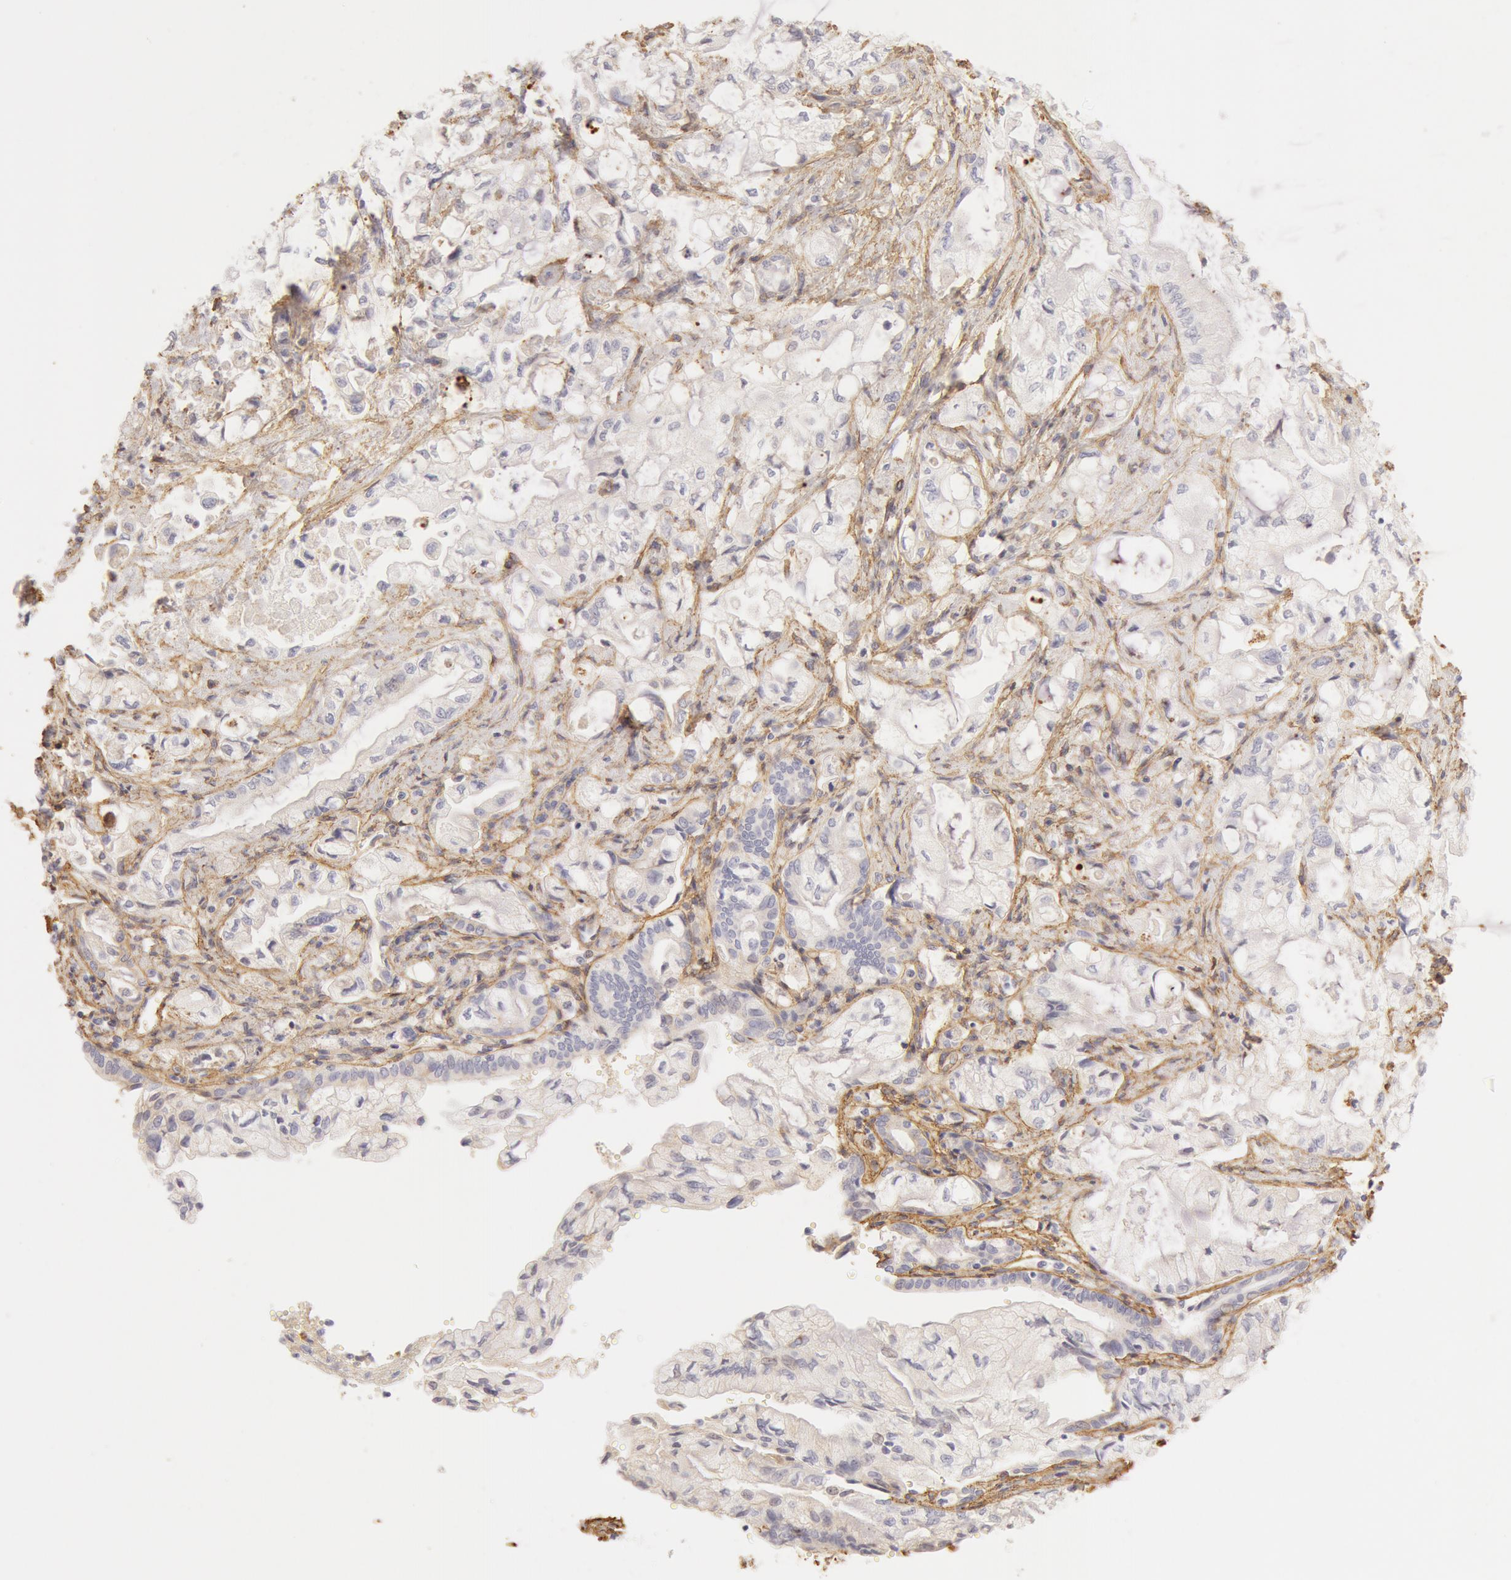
{"staining": {"intensity": "weak", "quantity": "<25%", "location": "cytoplasmic/membranous"}, "tissue": "pancreatic cancer", "cell_type": "Tumor cells", "image_type": "cancer", "snomed": [{"axis": "morphology", "description": "Adenocarcinoma, NOS"}, {"axis": "topography", "description": "Pancreas"}], "caption": "High power microscopy photomicrograph of an IHC histopathology image of pancreatic cancer, revealing no significant expression in tumor cells.", "gene": "COL4A1", "patient": {"sex": "male", "age": 79}}